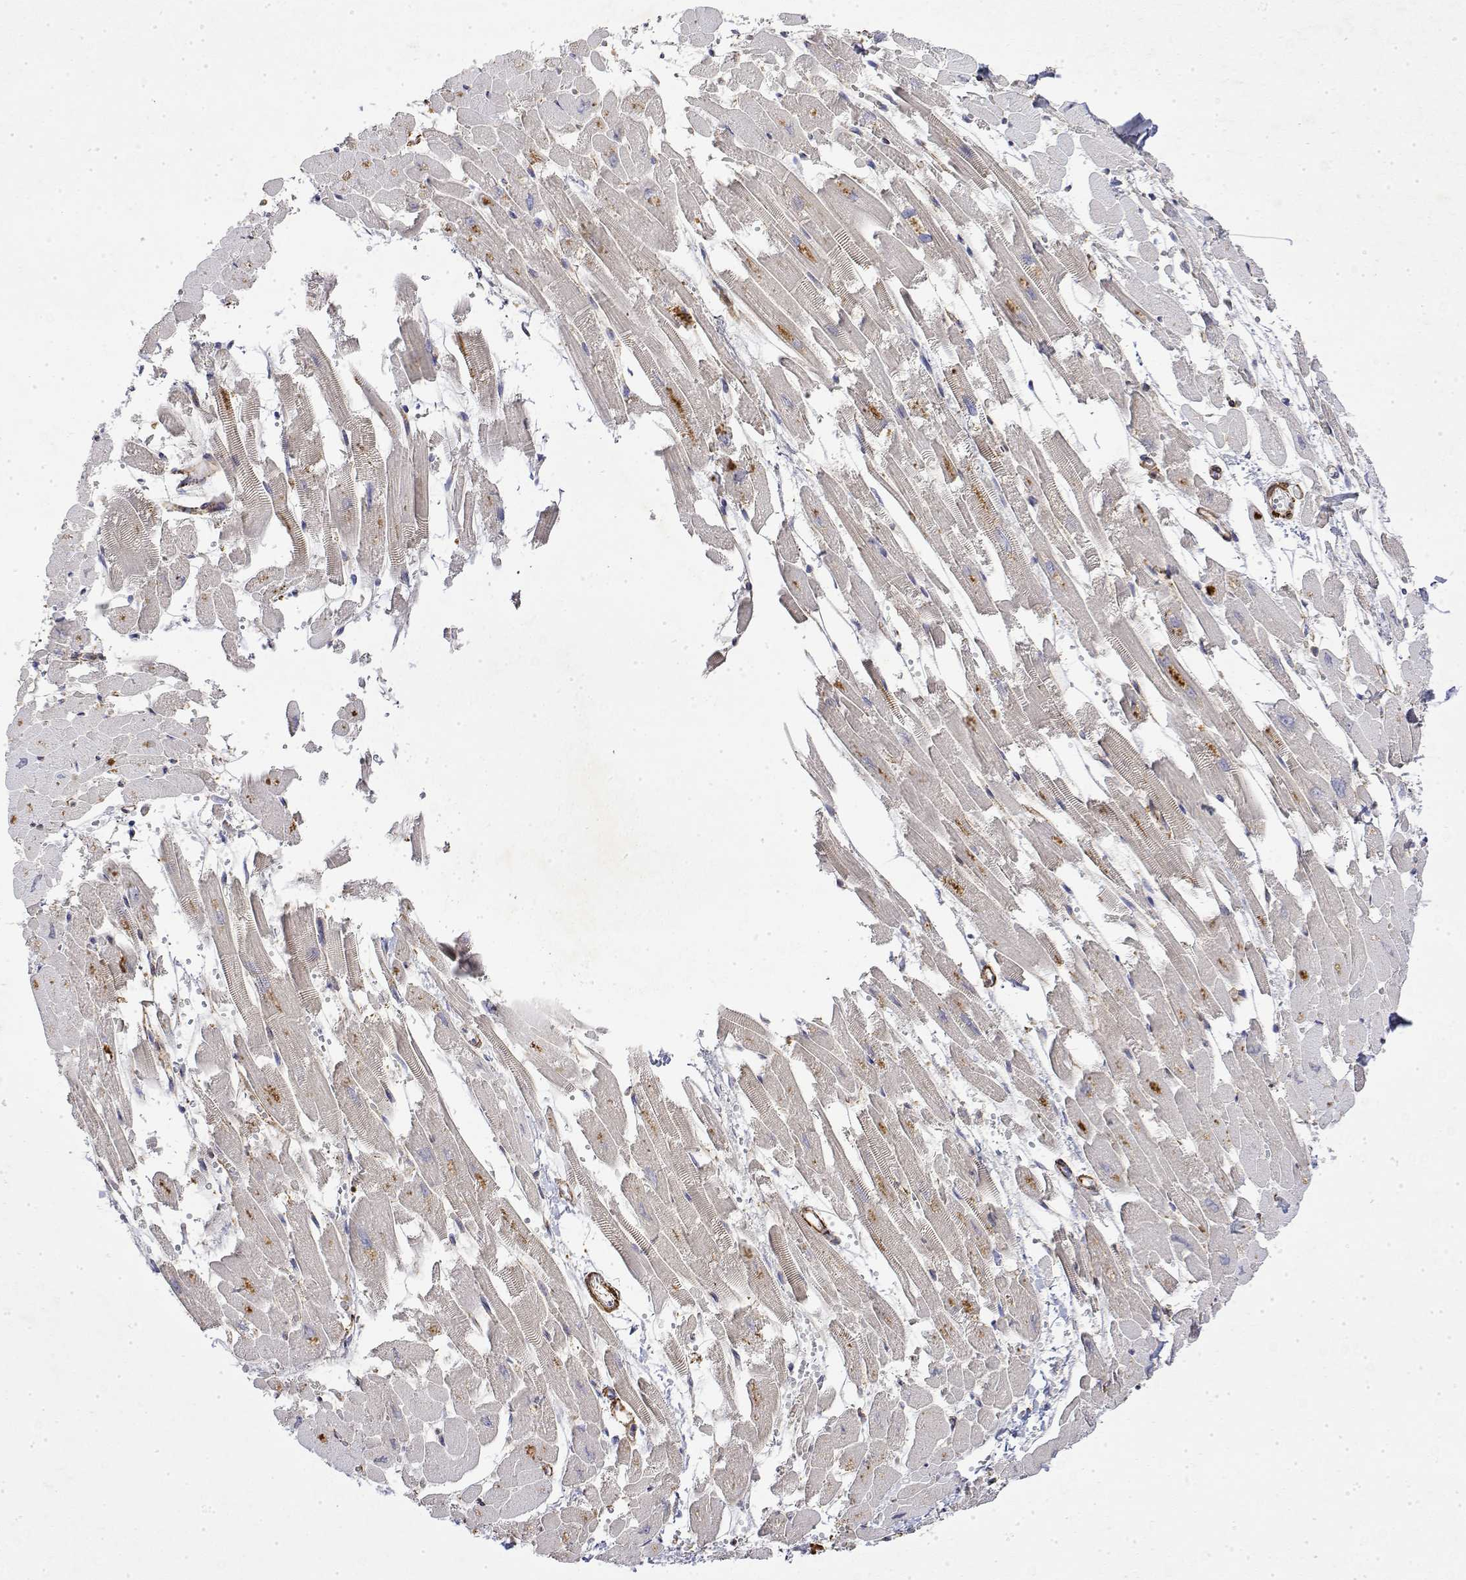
{"staining": {"intensity": "negative", "quantity": "none", "location": "none"}, "tissue": "heart muscle", "cell_type": "Cardiomyocytes", "image_type": "normal", "snomed": [{"axis": "morphology", "description": "Normal tissue, NOS"}, {"axis": "topography", "description": "Heart"}], "caption": "Immunohistochemistry (IHC) micrograph of unremarkable heart muscle: heart muscle stained with DAB (3,3'-diaminobenzidine) reveals no significant protein staining in cardiomyocytes. (DAB immunohistochemistry (IHC) visualized using brightfield microscopy, high magnification).", "gene": "SOWAHD", "patient": {"sex": "female", "age": 52}}